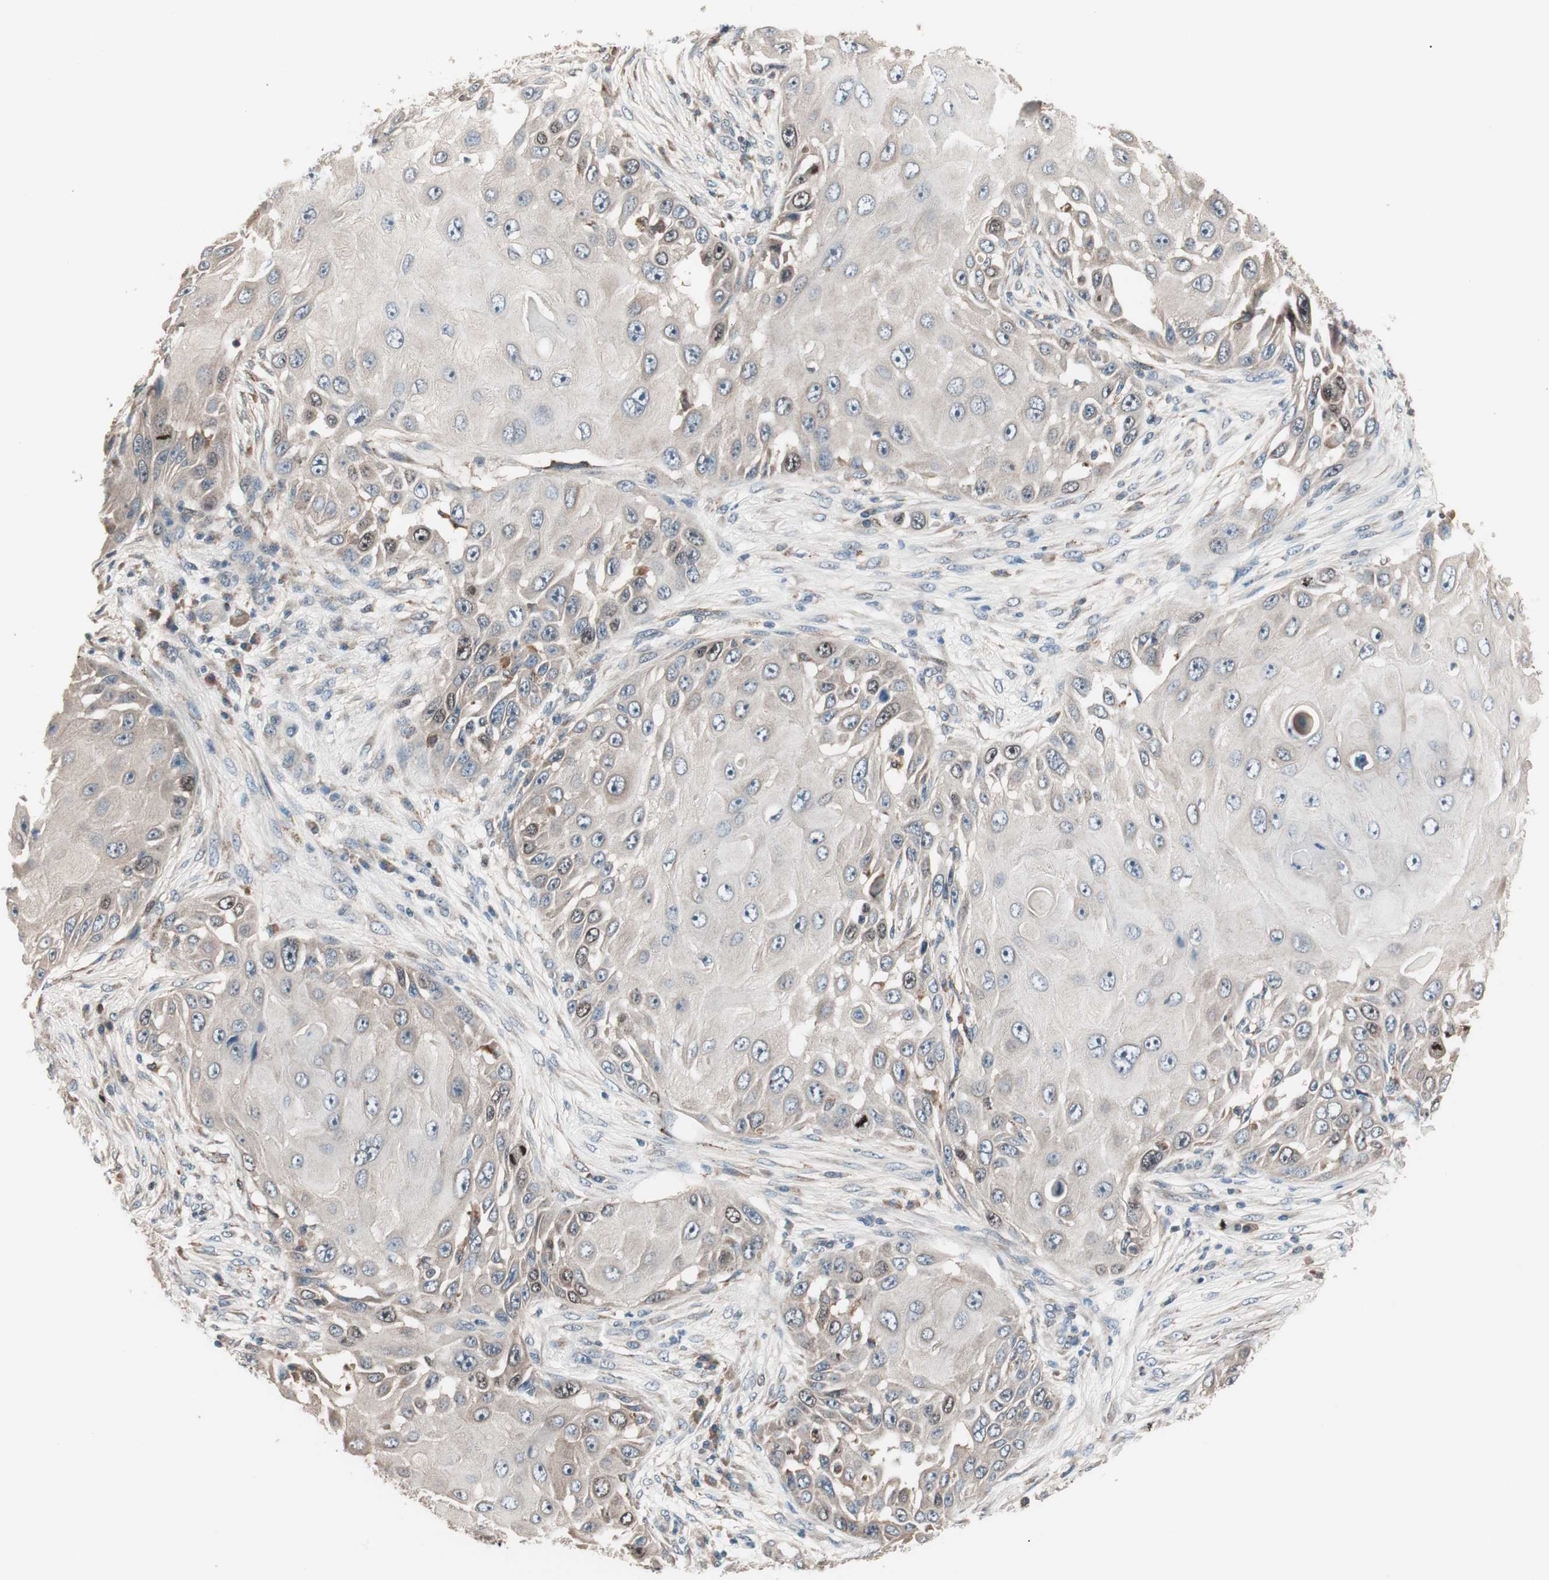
{"staining": {"intensity": "weak", "quantity": ">75%", "location": "cytoplasmic/membranous"}, "tissue": "skin cancer", "cell_type": "Tumor cells", "image_type": "cancer", "snomed": [{"axis": "morphology", "description": "Squamous cell carcinoma, NOS"}, {"axis": "topography", "description": "Skin"}], "caption": "Tumor cells display low levels of weak cytoplasmic/membranous staining in approximately >75% of cells in human skin squamous cell carcinoma.", "gene": "NFRKB", "patient": {"sex": "female", "age": 44}}